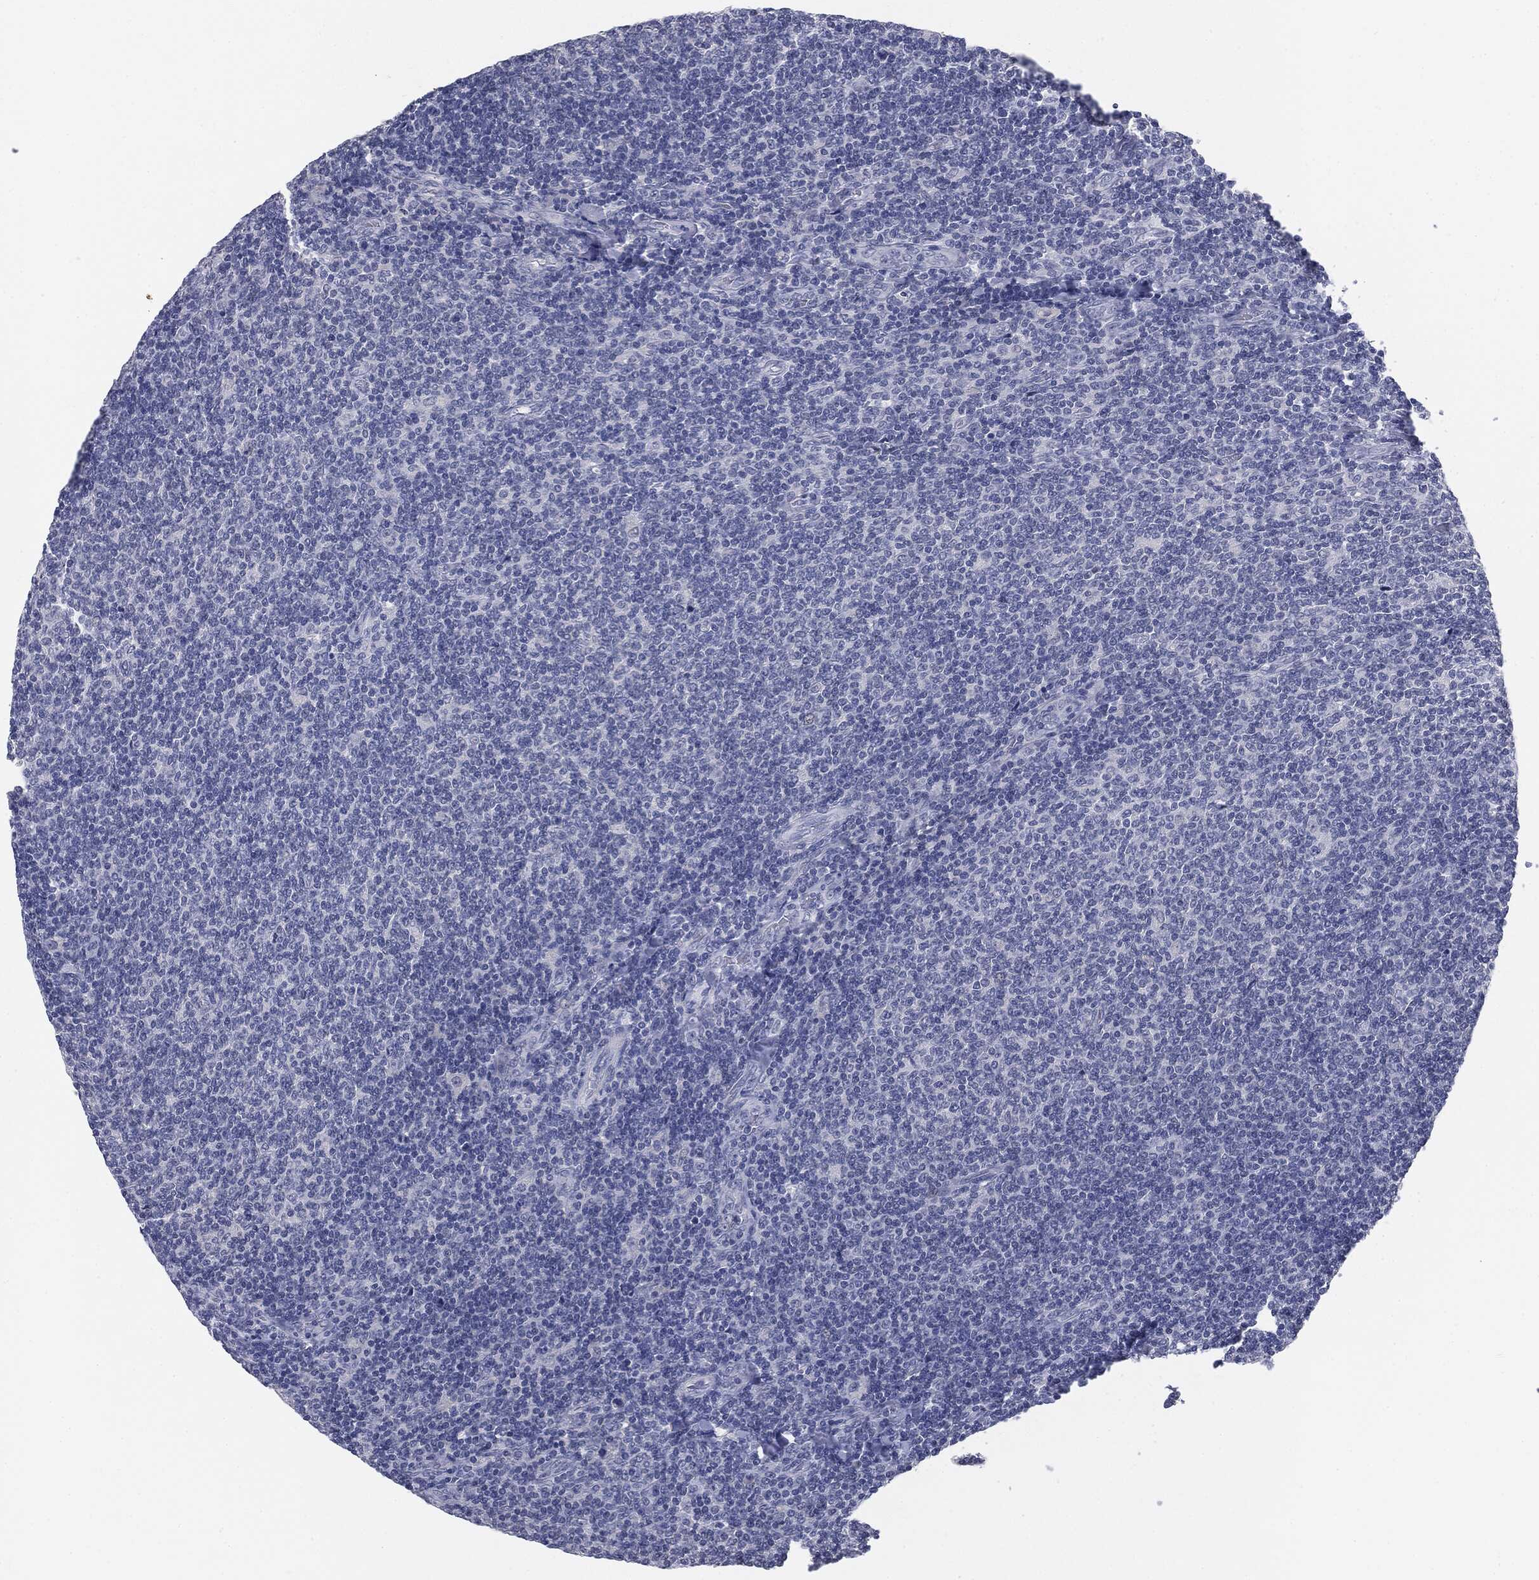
{"staining": {"intensity": "negative", "quantity": "none", "location": "none"}, "tissue": "lymphoma", "cell_type": "Tumor cells", "image_type": "cancer", "snomed": [{"axis": "morphology", "description": "Malignant lymphoma, non-Hodgkin's type, Low grade"}, {"axis": "topography", "description": "Lymph node"}], "caption": "An immunohistochemistry photomicrograph of lymphoma is shown. There is no staining in tumor cells of lymphoma.", "gene": "MUC1", "patient": {"sex": "male", "age": 52}}